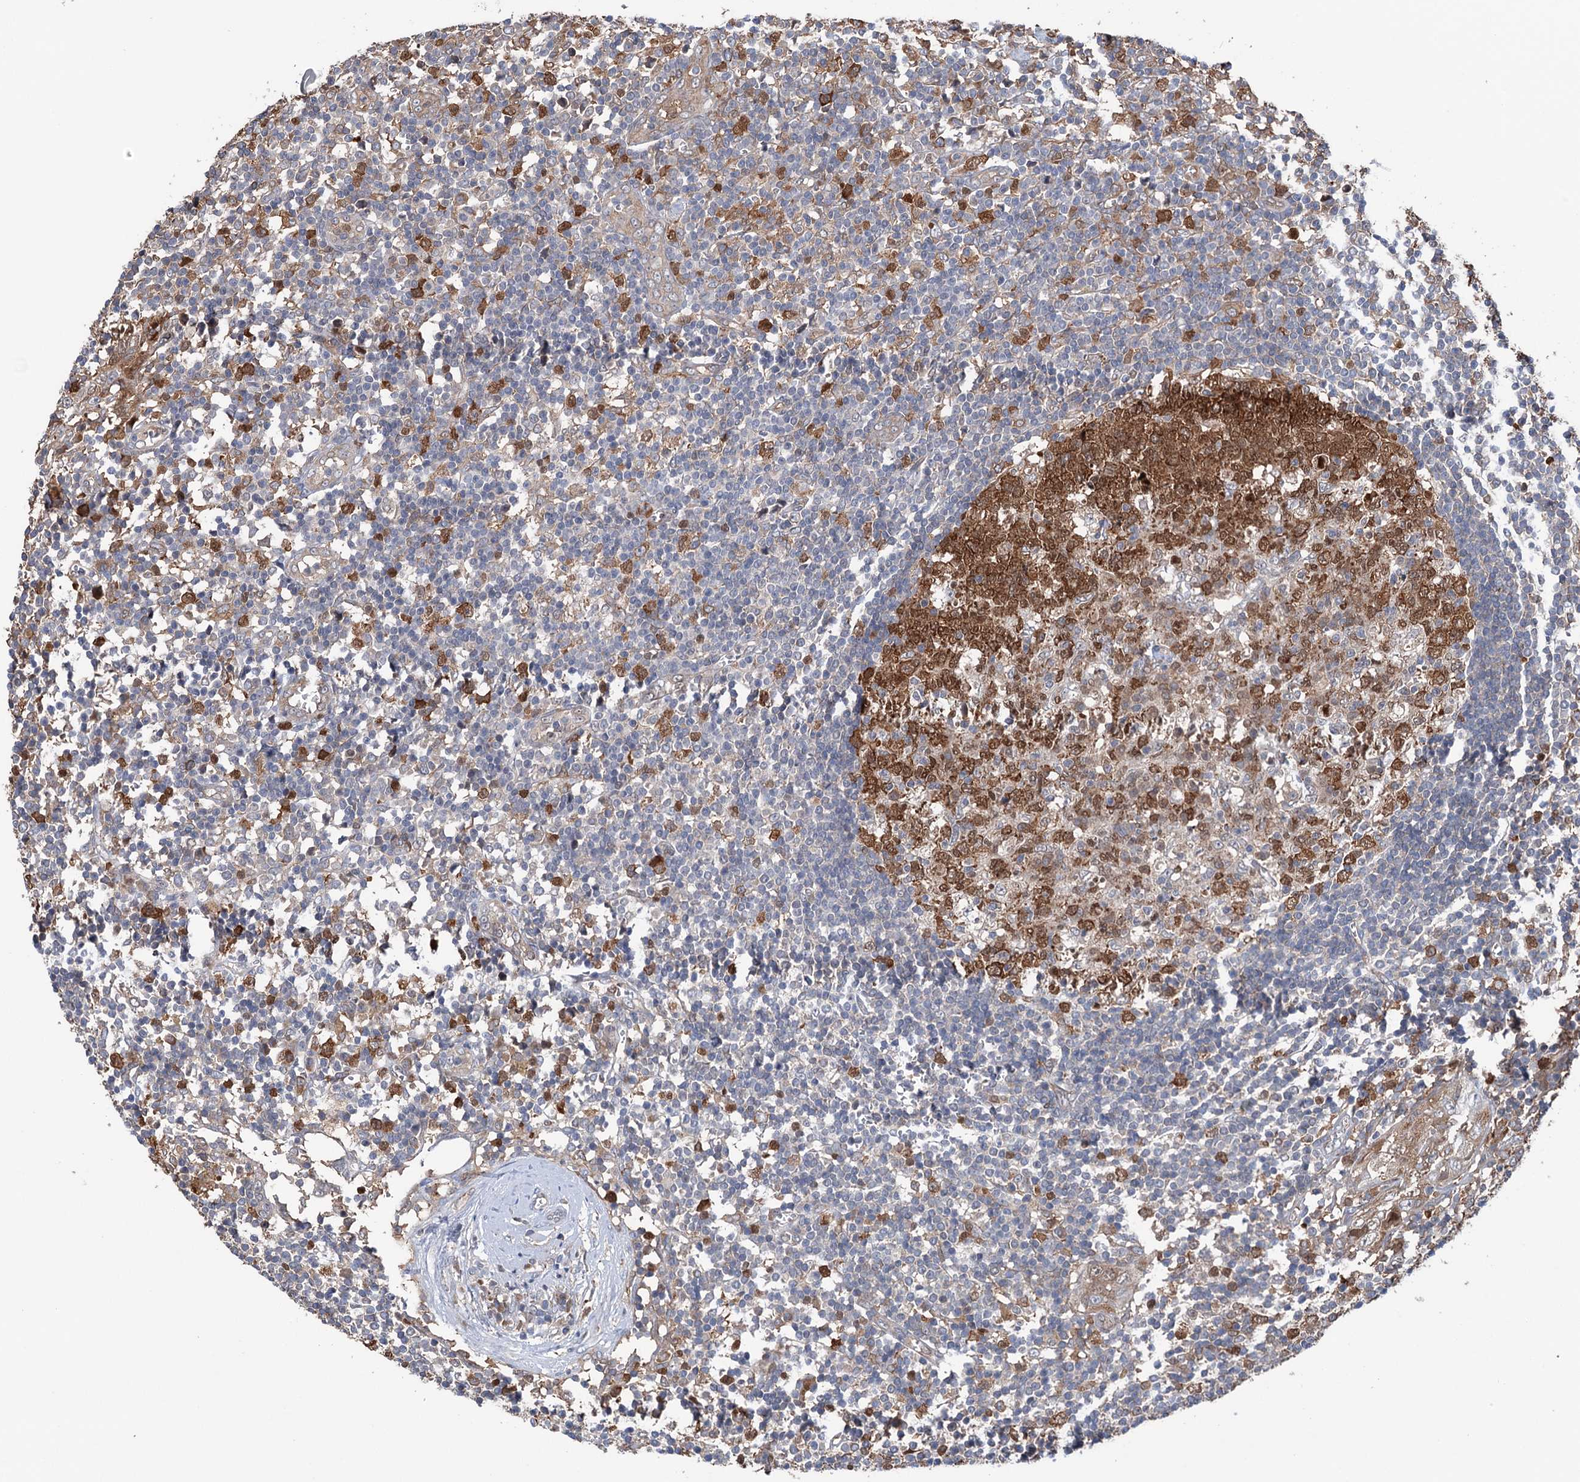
{"staining": {"intensity": "strong", "quantity": "25%-75%", "location": "cytoplasmic/membranous,nuclear"}, "tissue": "lymph node", "cell_type": "Germinal center cells", "image_type": "normal", "snomed": [{"axis": "morphology", "description": "Normal tissue, NOS"}, {"axis": "morphology", "description": "Squamous cell carcinoma, metastatic, NOS"}, {"axis": "topography", "description": "Lymph node"}], "caption": "Protein staining reveals strong cytoplasmic/membranous,nuclear expression in approximately 25%-75% of germinal center cells in normal lymph node.", "gene": "NCAPD2", "patient": {"sex": "male", "age": 73}}